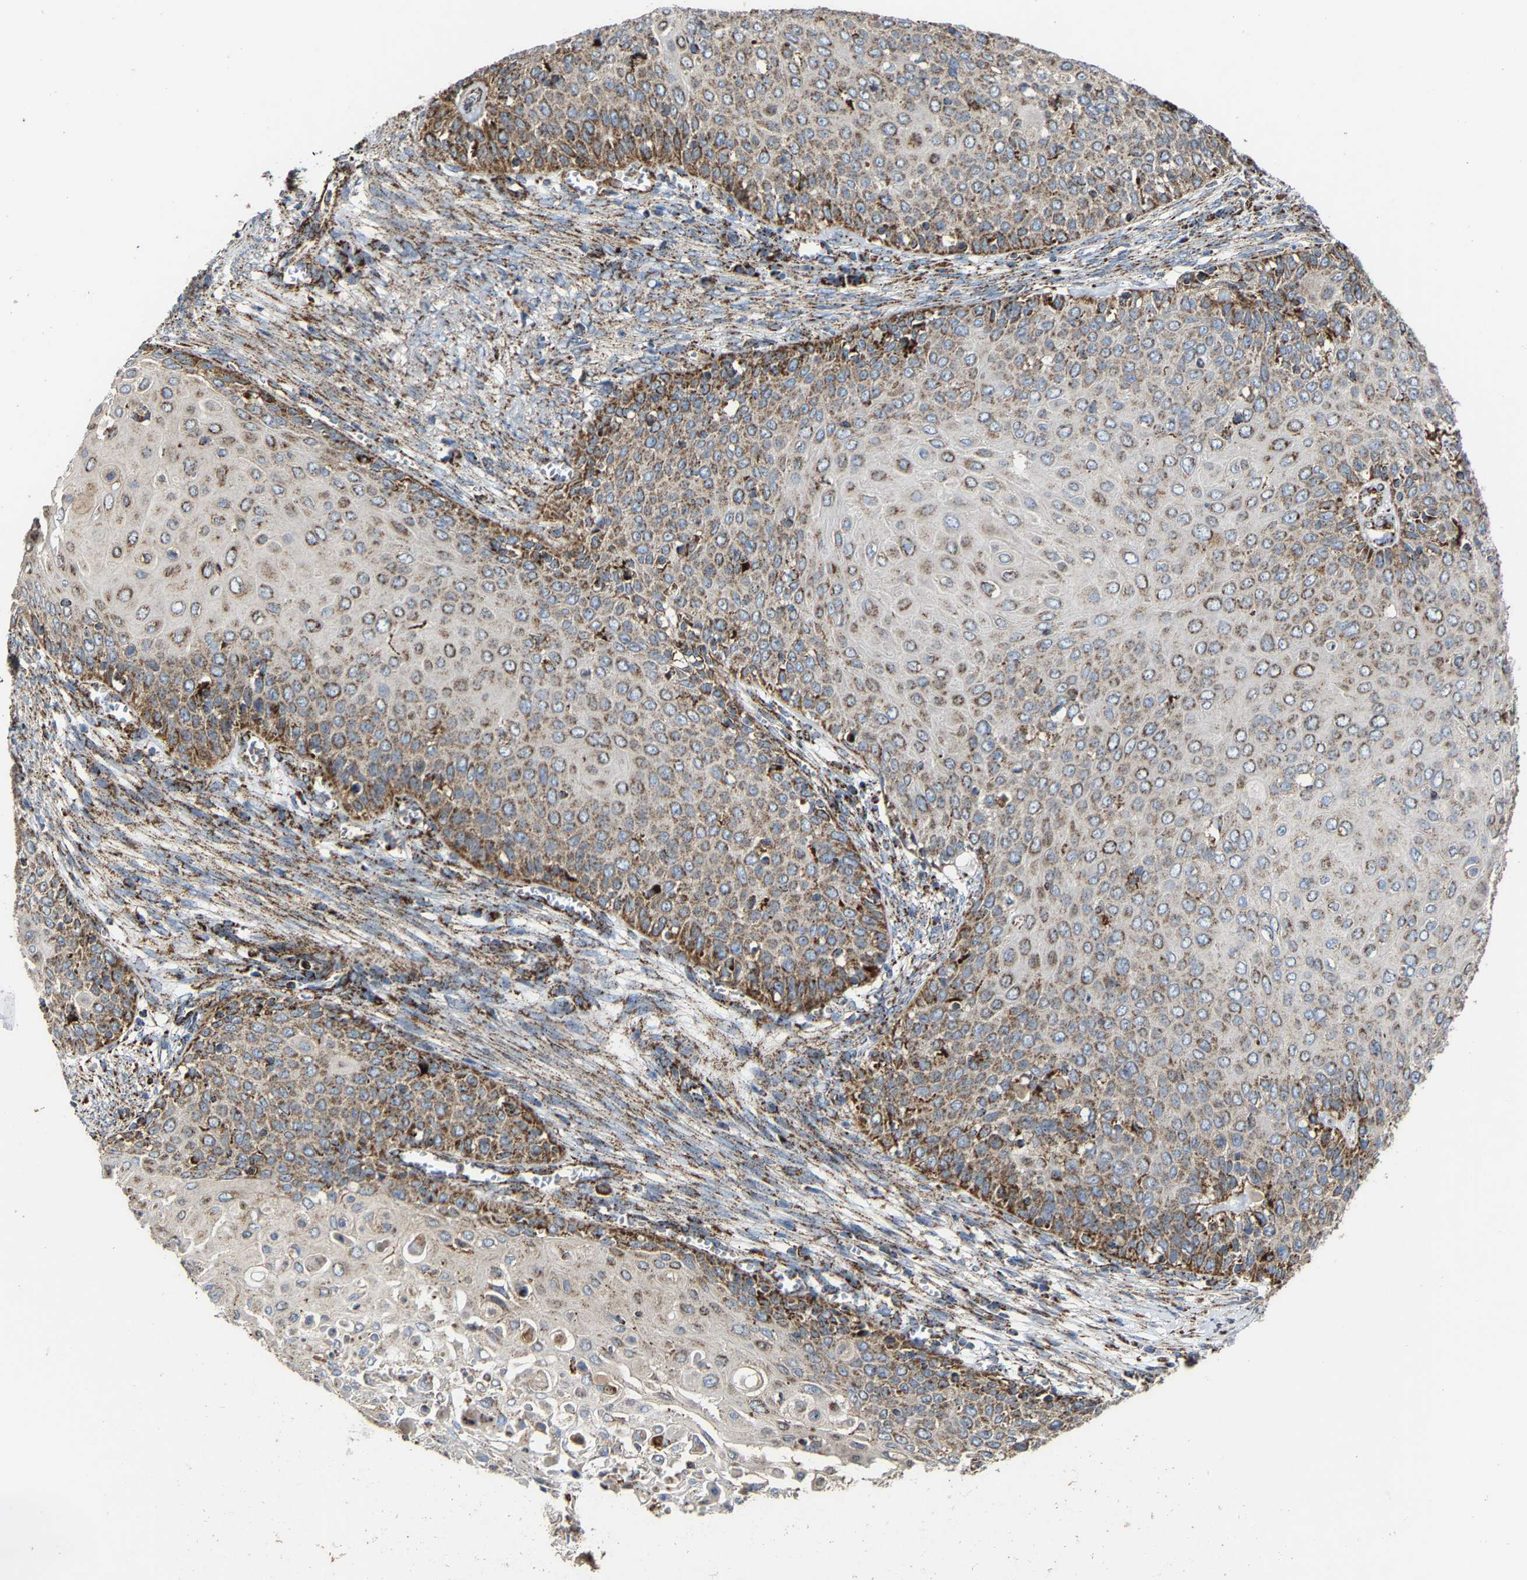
{"staining": {"intensity": "moderate", "quantity": ">75%", "location": "cytoplasmic/membranous"}, "tissue": "cervical cancer", "cell_type": "Tumor cells", "image_type": "cancer", "snomed": [{"axis": "morphology", "description": "Squamous cell carcinoma, NOS"}, {"axis": "topography", "description": "Cervix"}], "caption": "IHC image of neoplastic tissue: cervical cancer stained using IHC exhibits medium levels of moderate protein expression localized specifically in the cytoplasmic/membranous of tumor cells, appearing as a cytoplasmic/membranous brown color.", "gene": "NDUFV3", "patient": {"sex": "female", "age": 39}}